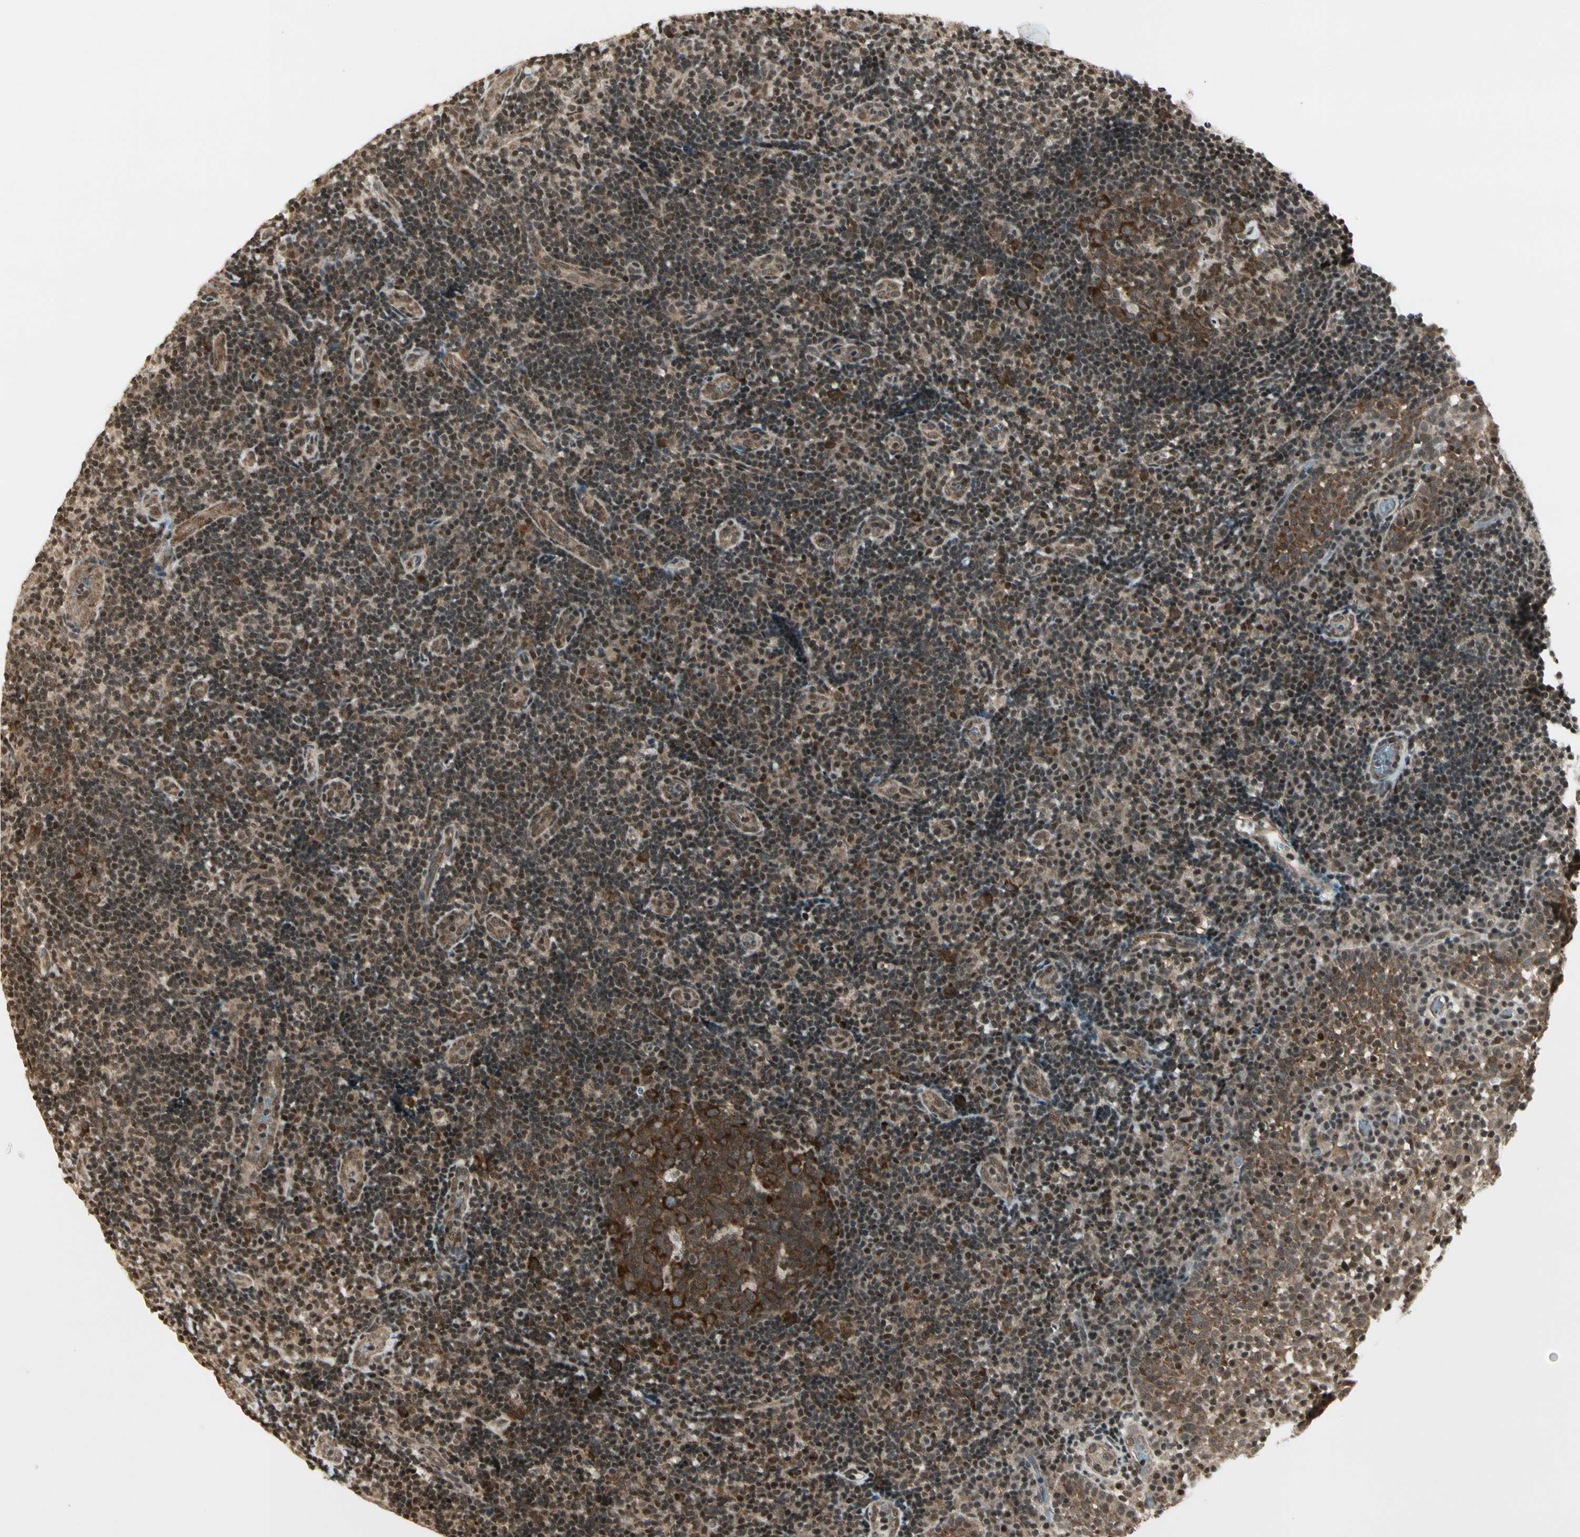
{"staining": {"intensity": "moderate", "quantity": "25%-75%", "location": "cytoplasmic/membranous"}, "tissue": "tonsil", "cell_type": "Germinal center cells", "image_type": "normal", "snomed": [{"axis": "morphology", "description": "Normal tissue, NOS"}, {"axis": "topography", "description": "Tonsil"}], "caption": "Brown immunohistochemical staining in normal human tonsil exhibits moderate cytoplasmic/membranous staining in approximately 25%-75% of germinal center cells. (DAB (3,3'-diaminobenzidine) = brown stain, brightfield microscopy at high magnification).", "gene": "SMN2", "patient": {"sex": "female", "age": 40}}